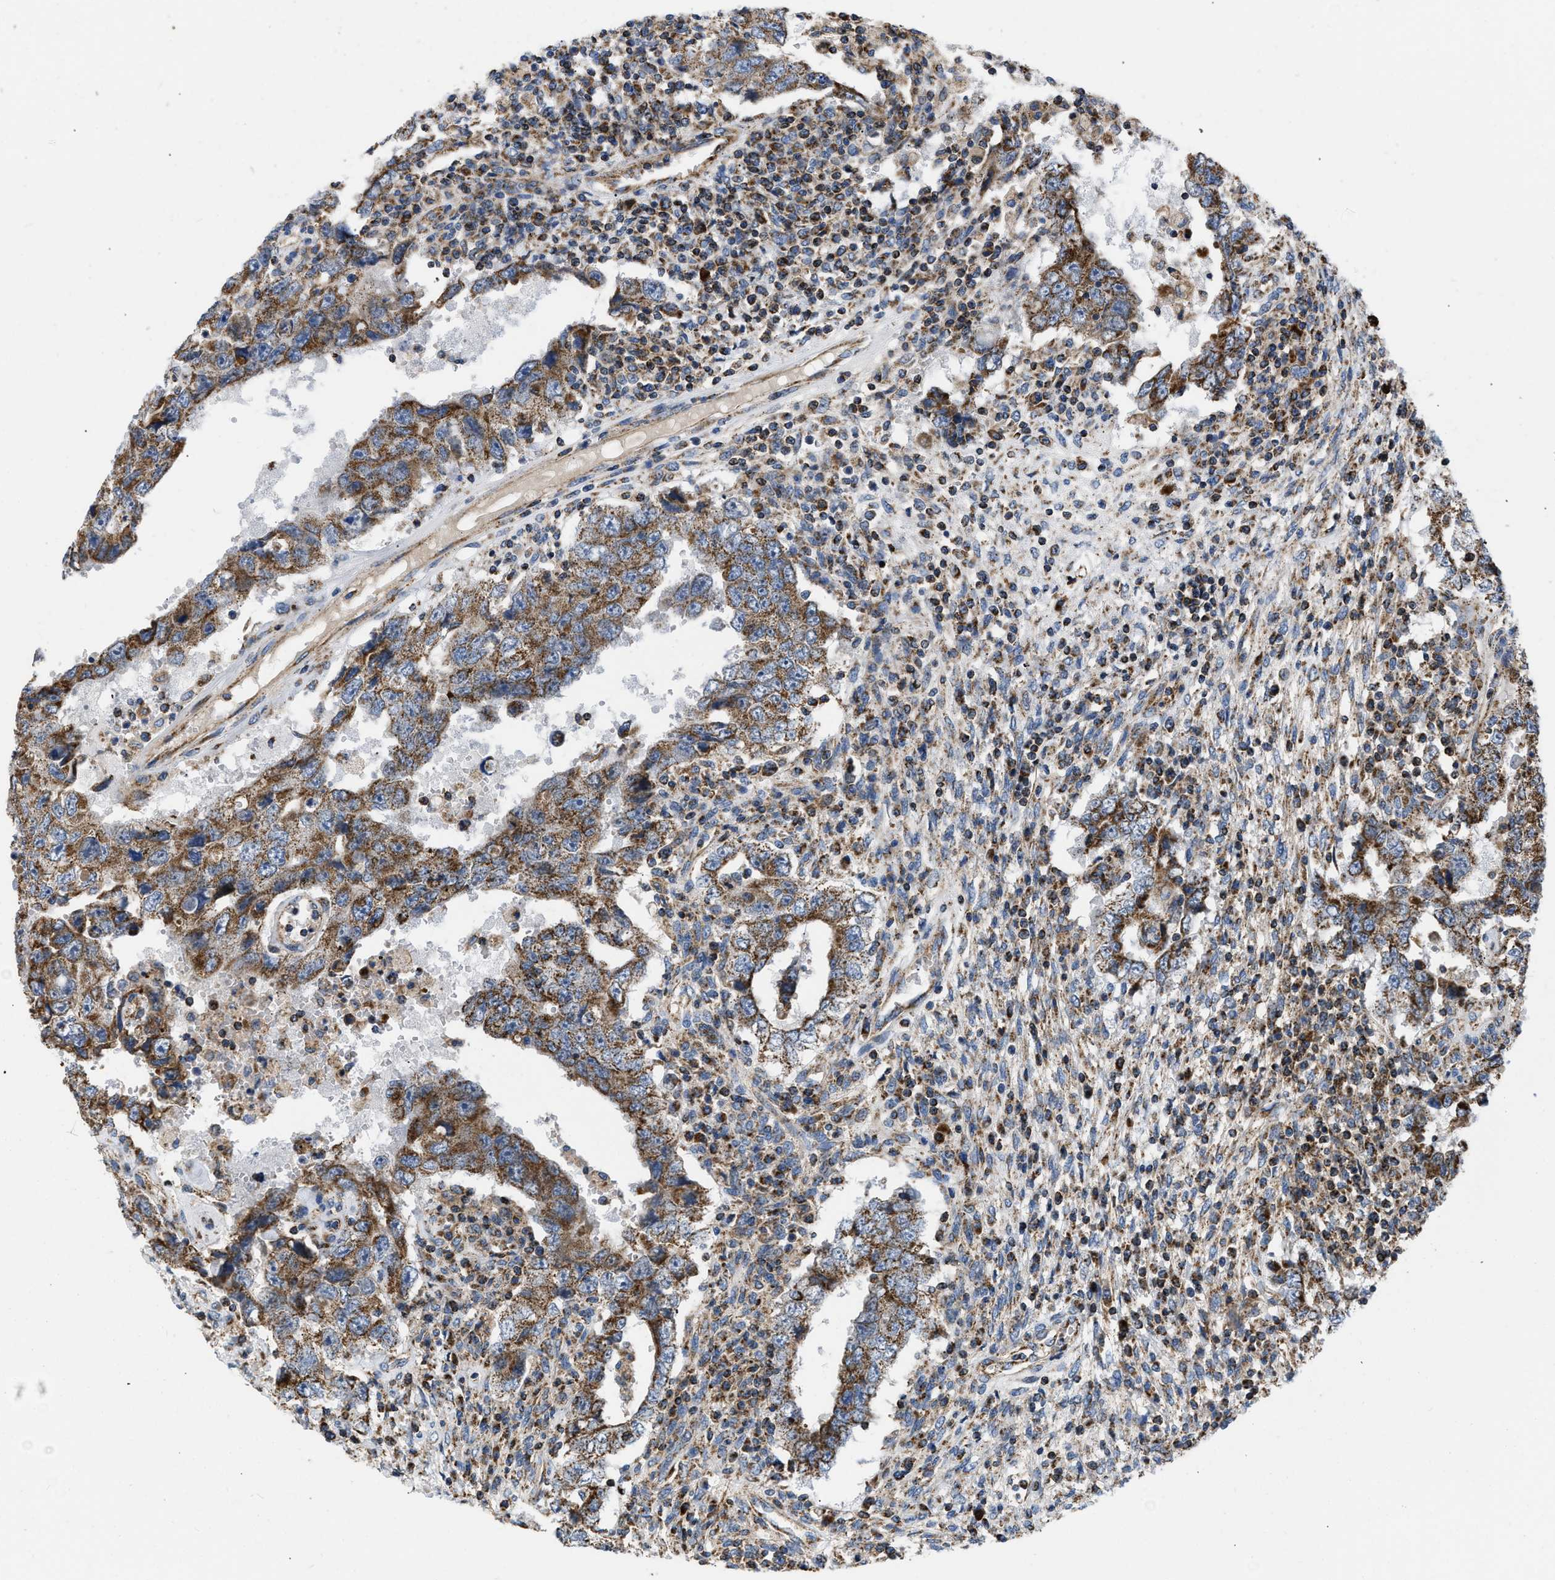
{"staining": {"intensity": "moderate", "quantity": ">75%", "location": "cytoplasmic/membranous"}, "tissue": "testis cancer", "cell_type": "Tumor cells", "image_type": "cancer", "snomed": [{"axis": "morphology", "description": "Carcinoma, Embryonal, NOS"}, {"axis": "topography", "description": "Testis"}], "caption": "DAB (3,3'-diaminobenzidine) immunohistochemical staining of testis embryonal carcinoma displays moderate cytoplasmic/membranous protein expression in approximately >75% of tumor cells.", "gene": "OPTN", "patient": {"sex": "male", "age": 26}}